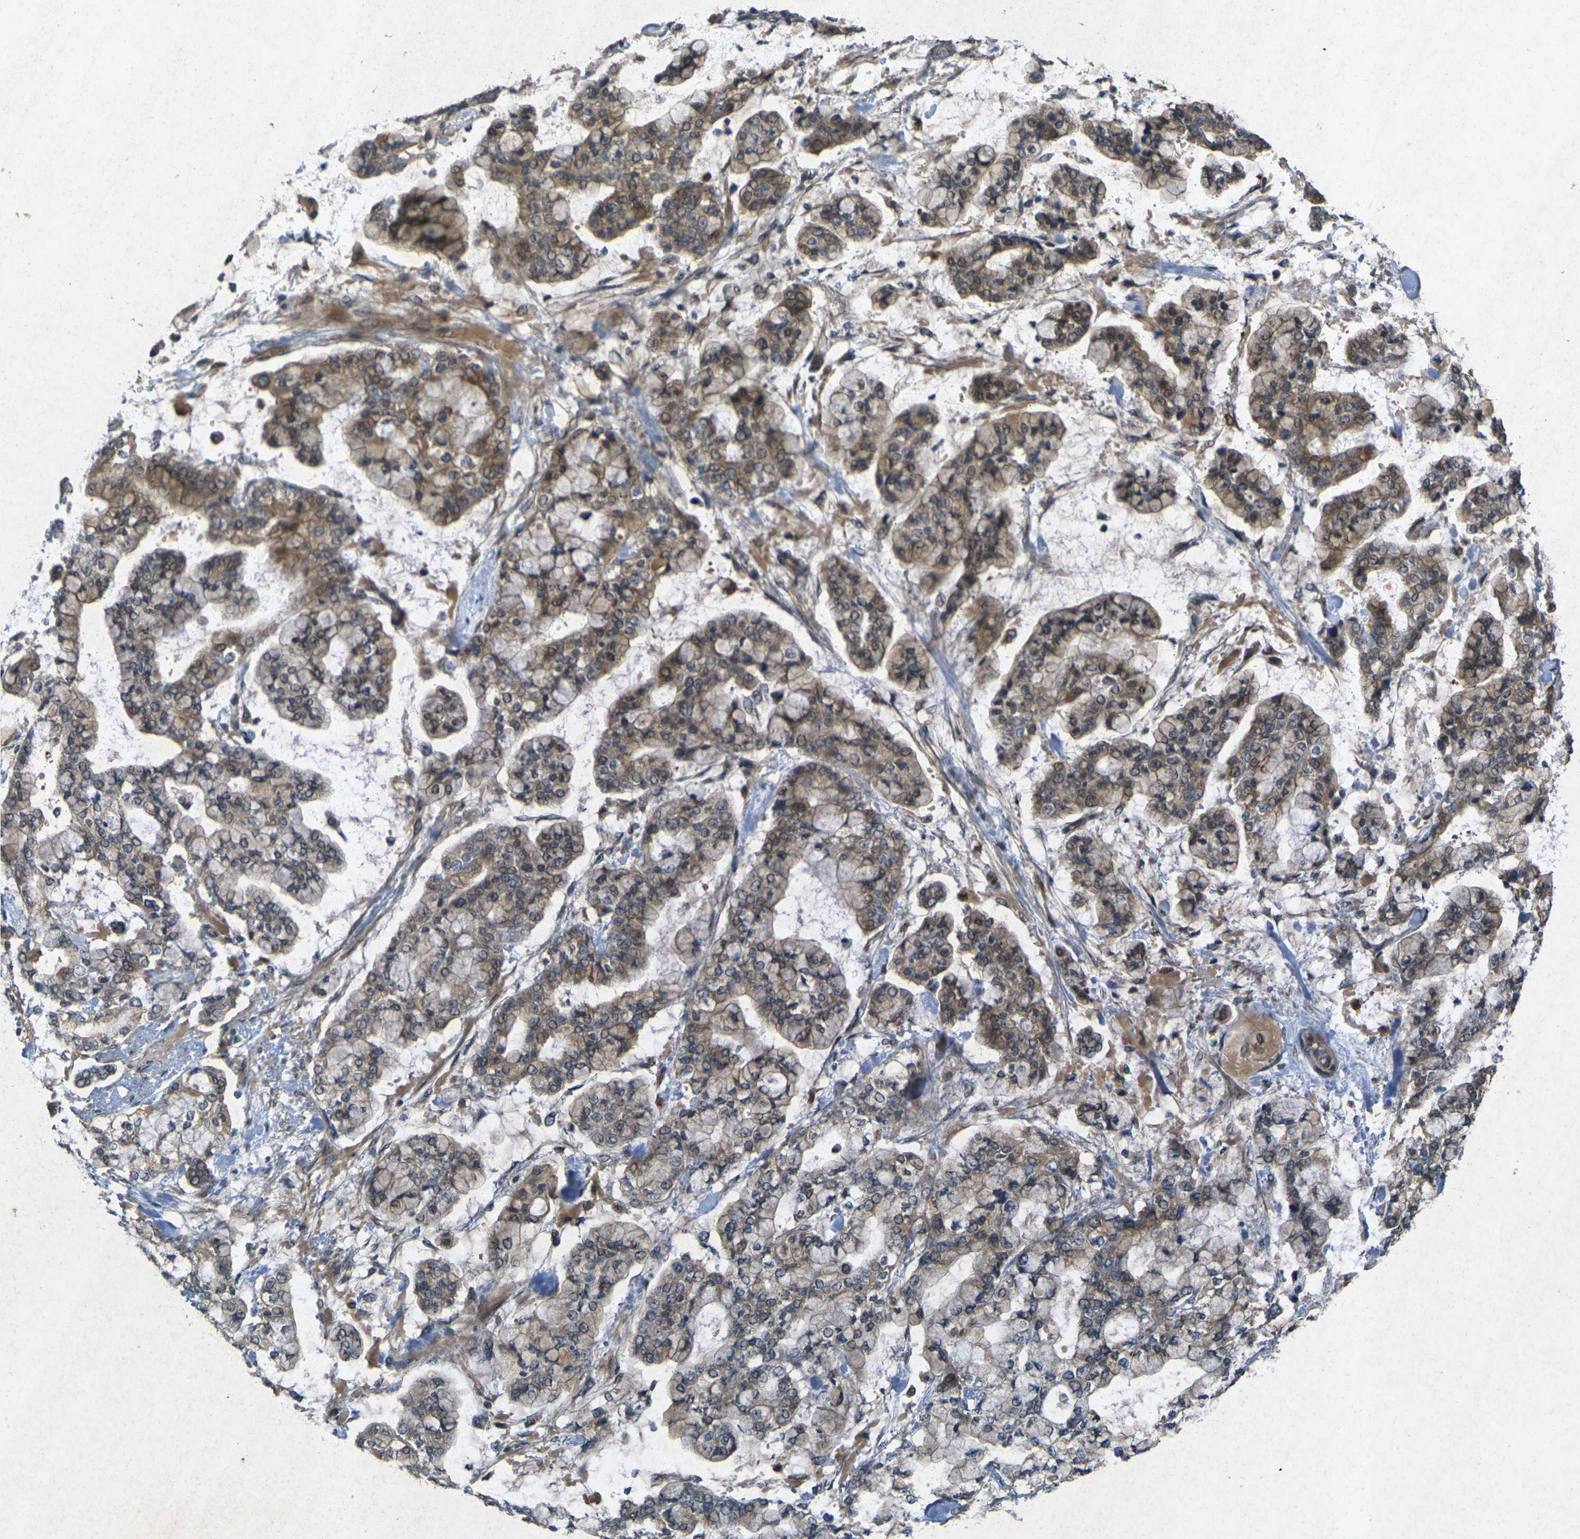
{"staining": {"intensity": "moderate", "quantity": ">75%", "location": "cytoplasmic/membranous"}, "tissue": "stomach cancer", "cell_type": "Tumor cells", "image_type": "cancer", "snomed": [{"axis": "morphology", "description": "Normal tissue, NOS"}, {"axis": "morphology", "description": "Adenocarcinoma, NOS"}, {"axis": "topography", "description": "Stomach, upper"}, {"axis": "topography", "description": "Stomach"}], "caption": "This is a micrograph of IHC staining of adenocarcinoma (stomach), which shows moderate positivity in the cytoplasmic/membranous of tumor cells.", "gene": "RGMA", "patient": {"sex": "male", "age": 76}}